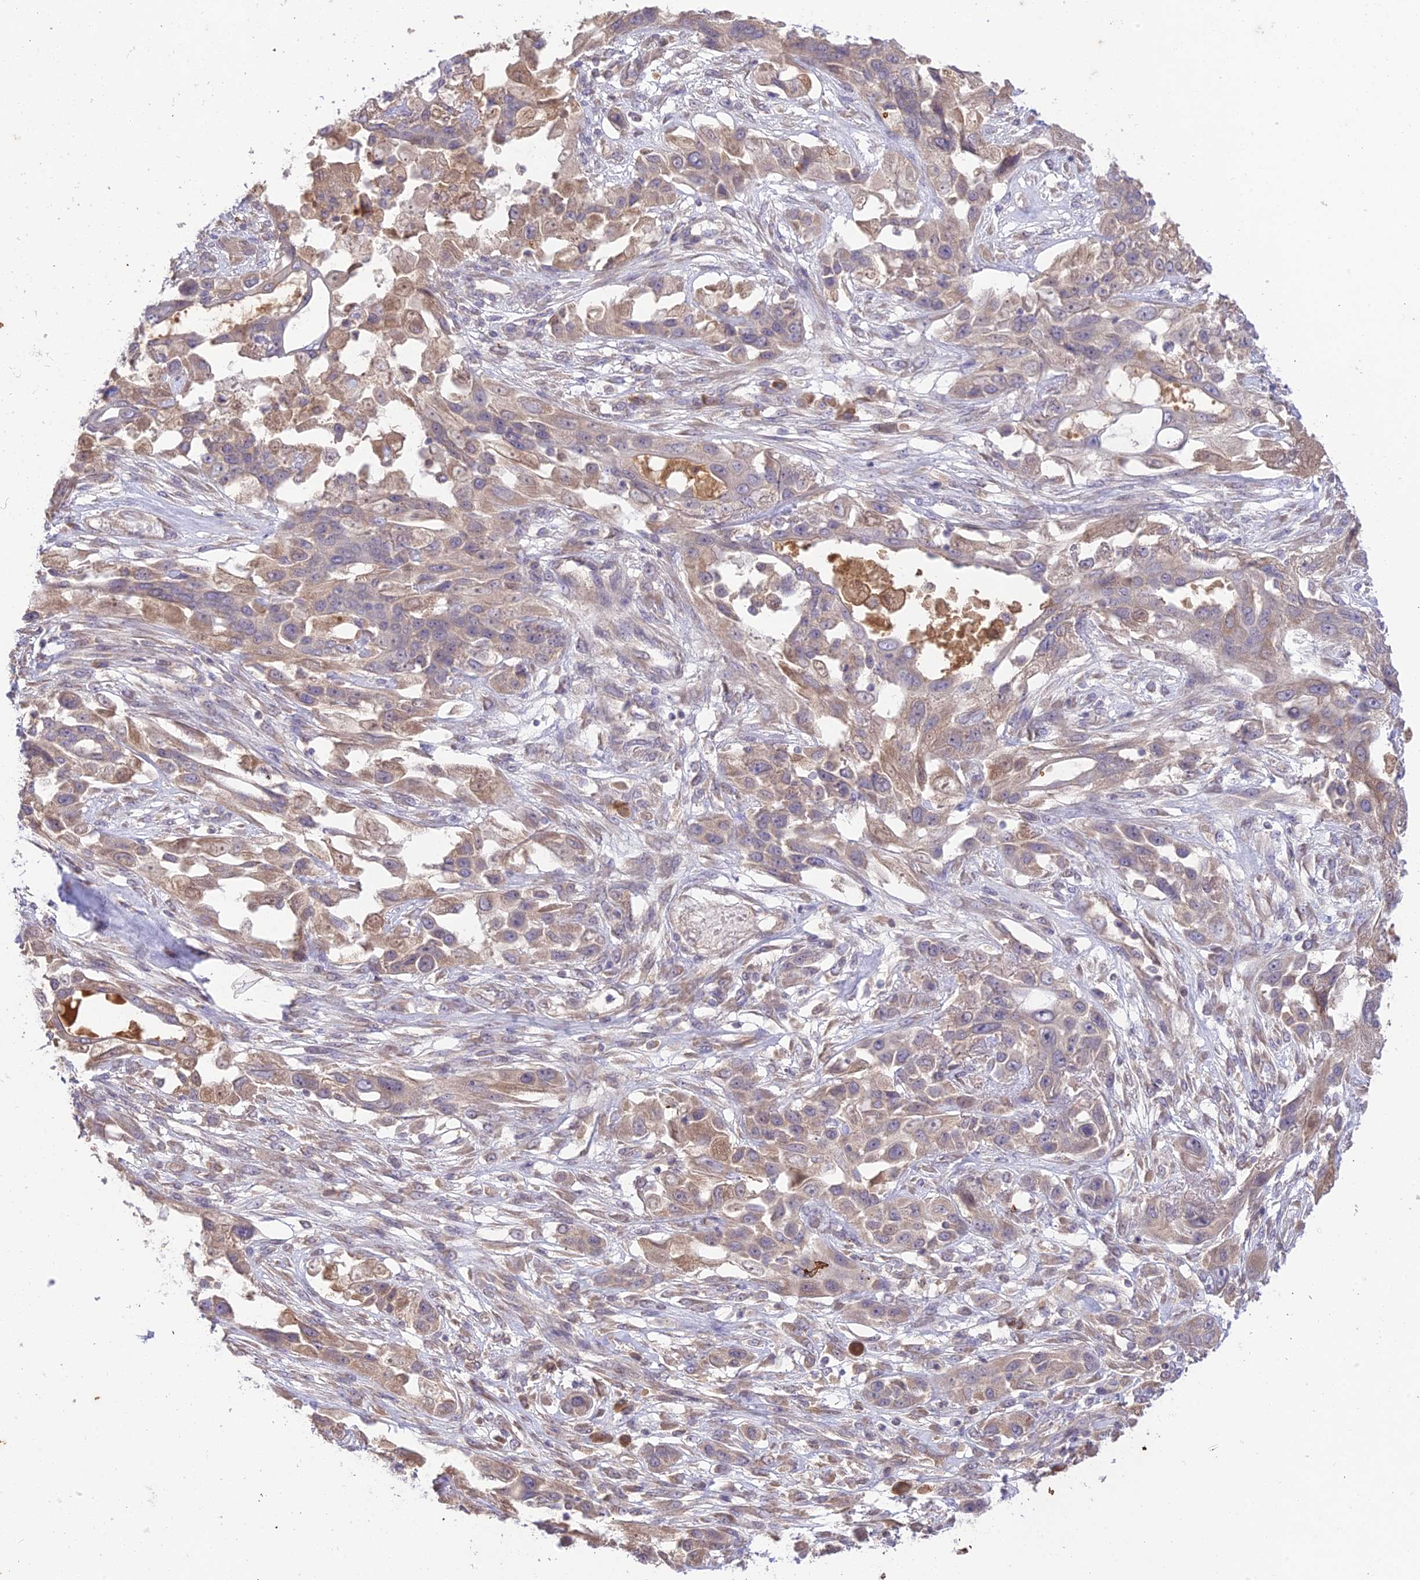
{"staining": {"intensity": "weak", "quantity": "25%-75%", "location": "cytoplasmic/membranous"}, "tissue": "lung cancer", "cell_type": "Tumor cells", "image_type": "cancer", "snomed": [{"axis": "morphology", "description": "Squamous cell carcinoma, NOS"}, {"axis": "topography", "description": "Lung"}], "caption": "A low amount of weak cytoplasmic/membranous expression is present in approximately 25%-75% of tumor cells in squamous cell carcinoma (lung) tissue.", "gene": "TEKT1", "patient": {"sex": "female", "age": 70}}